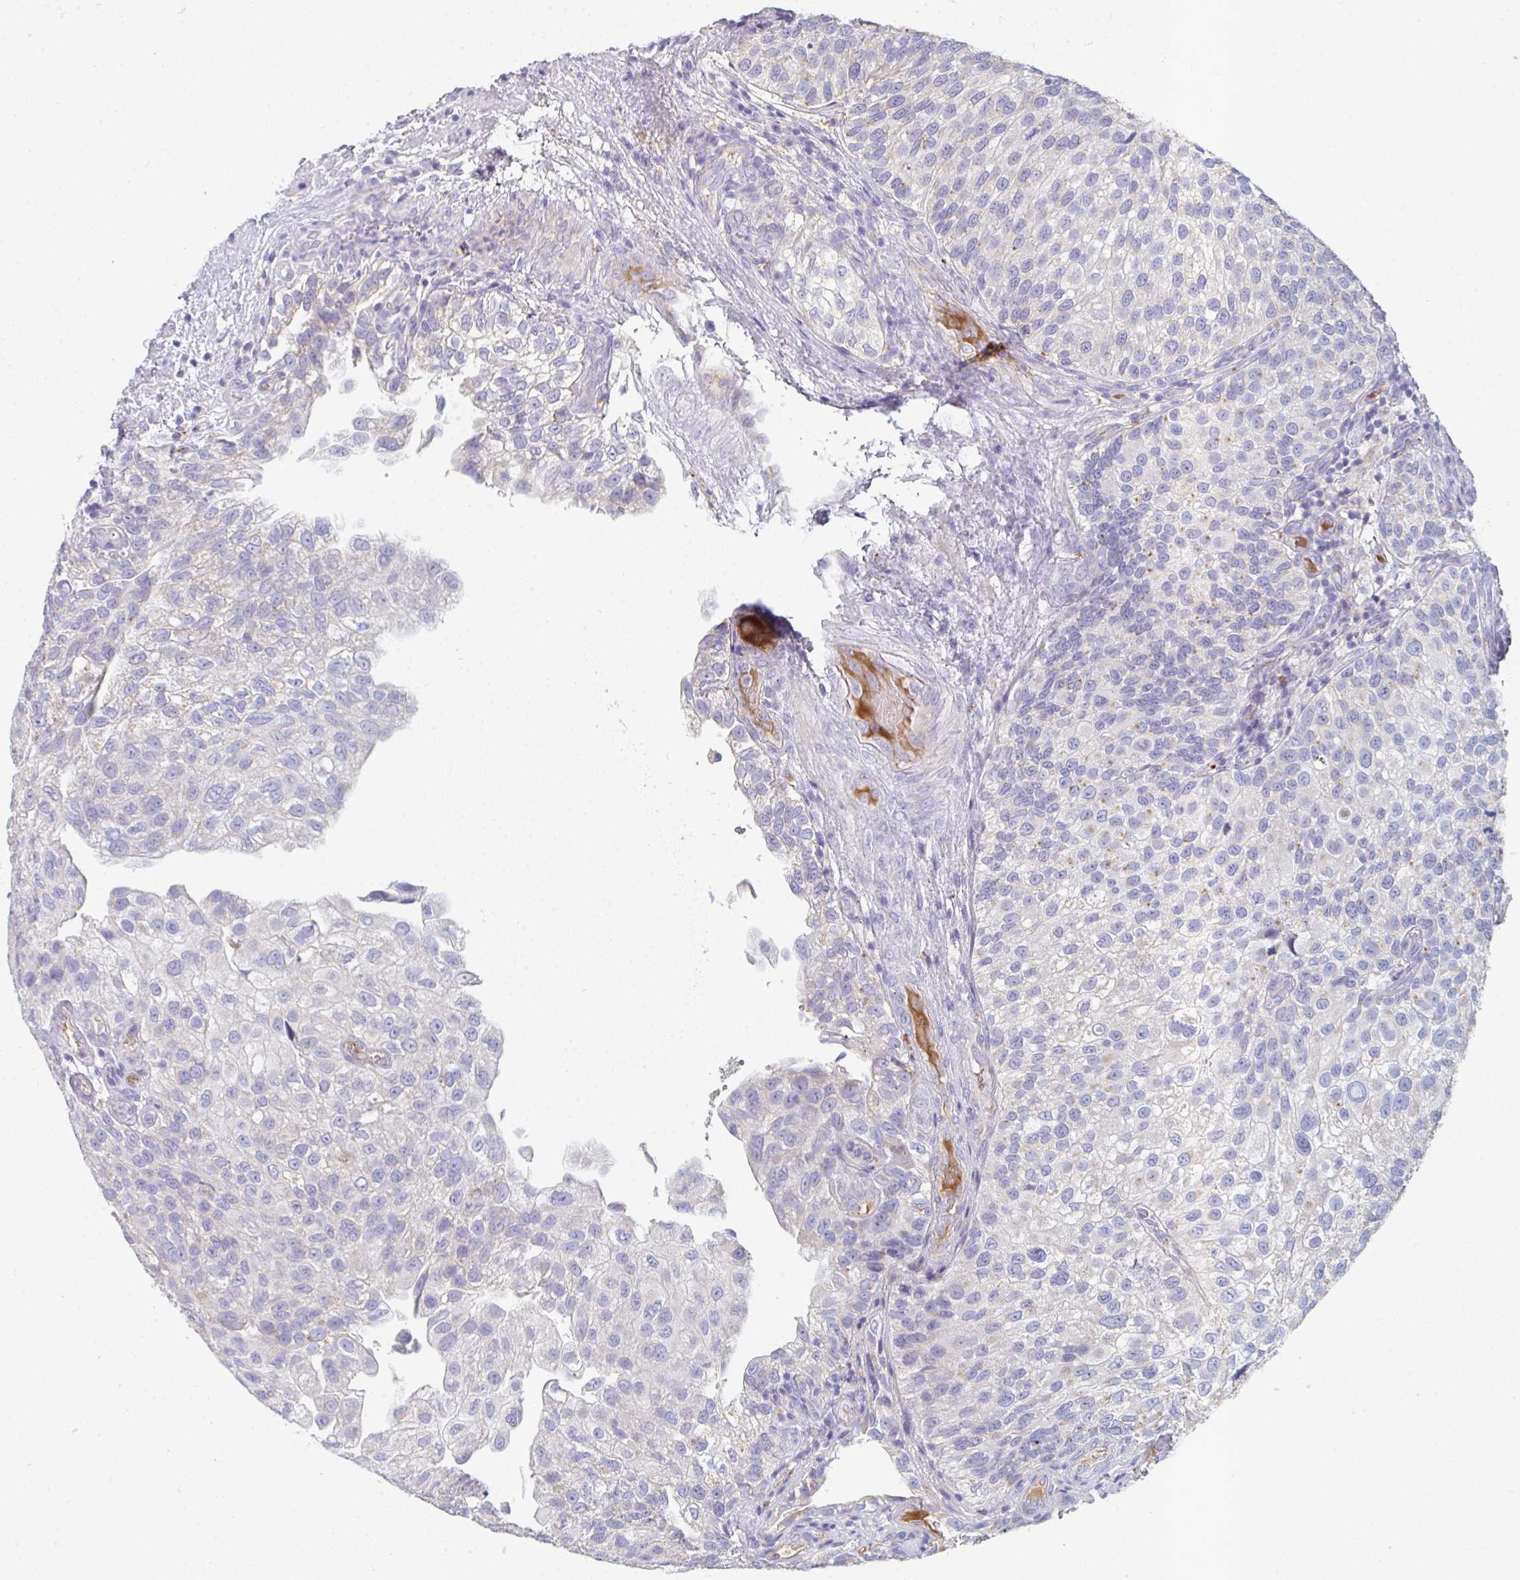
{"staining": {"intensity": "negative", "quantity": "none", "location": "none"}, "tissue": "urothelial cancer", "cell_type": "Tumor cells", "image_type": "cancer", "snomed": [{"axis": "morphology", "description": "Urothelial carcinoma, NOS"}, {"axis": "topography", "description": "Urinary bladder"}], "caption": "Image shows no significant protein expression in tumor cells of urothelial cancer.", "gene": "HGFAC", "patient": {"sex": "male", "age": 87}}